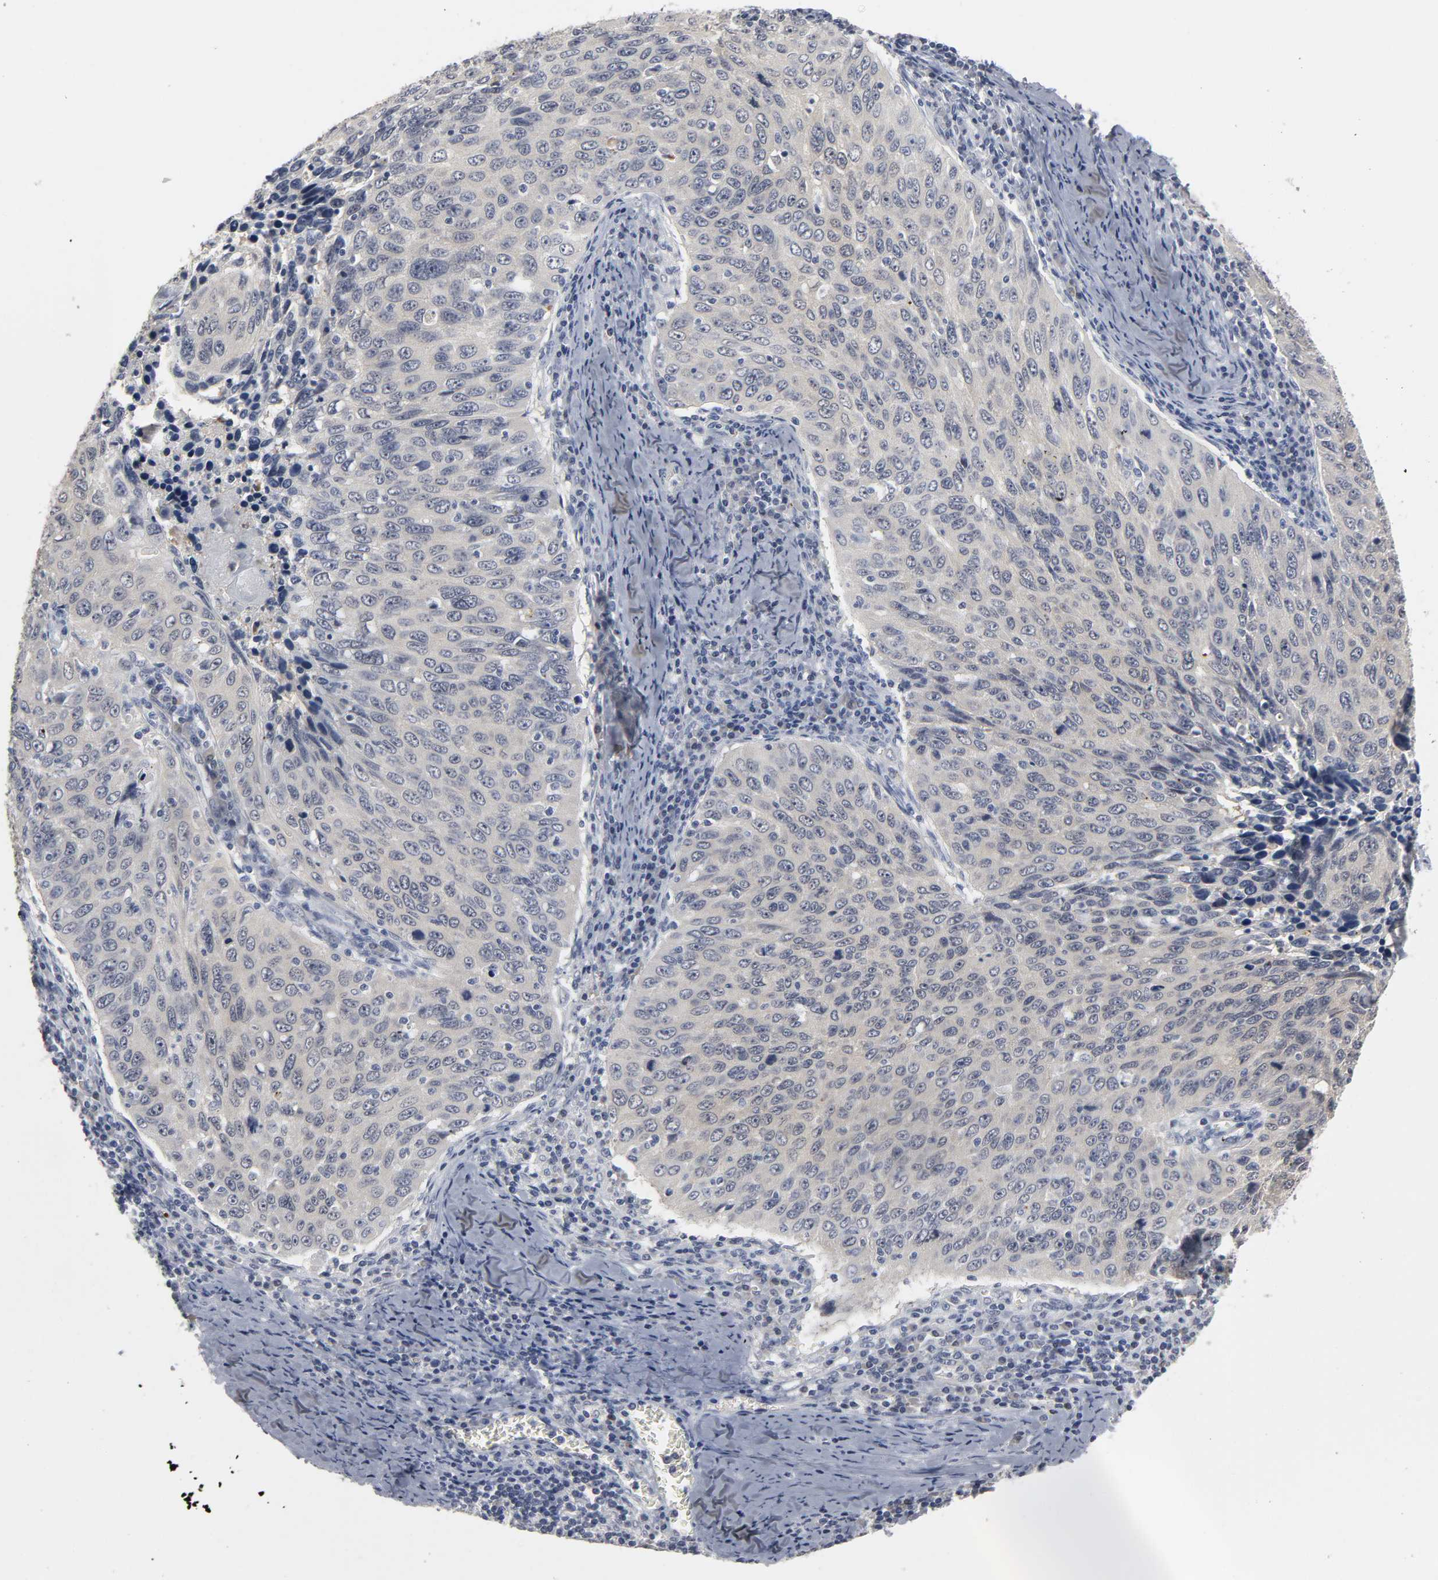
{"staining": {"intensity": "negative", "quantity": "none", "location": "none"}, "tissue": "cervical cancer", "cell_type": "Tumor cells", "image_type": "cancer", "snomed": [{"axis": "morphology", "description": "Squamous cell carcinoma, NOS"}, {"axis": "topography", "description": "Cervix"}], "caption": "Cervical cancer (squamous cell carcinoma) stained for a protein using immunohistochemistry reveals no positivity tumor cells.", "gene": "PDLIM3", "patient": {"sex": "female", "age": 53}}